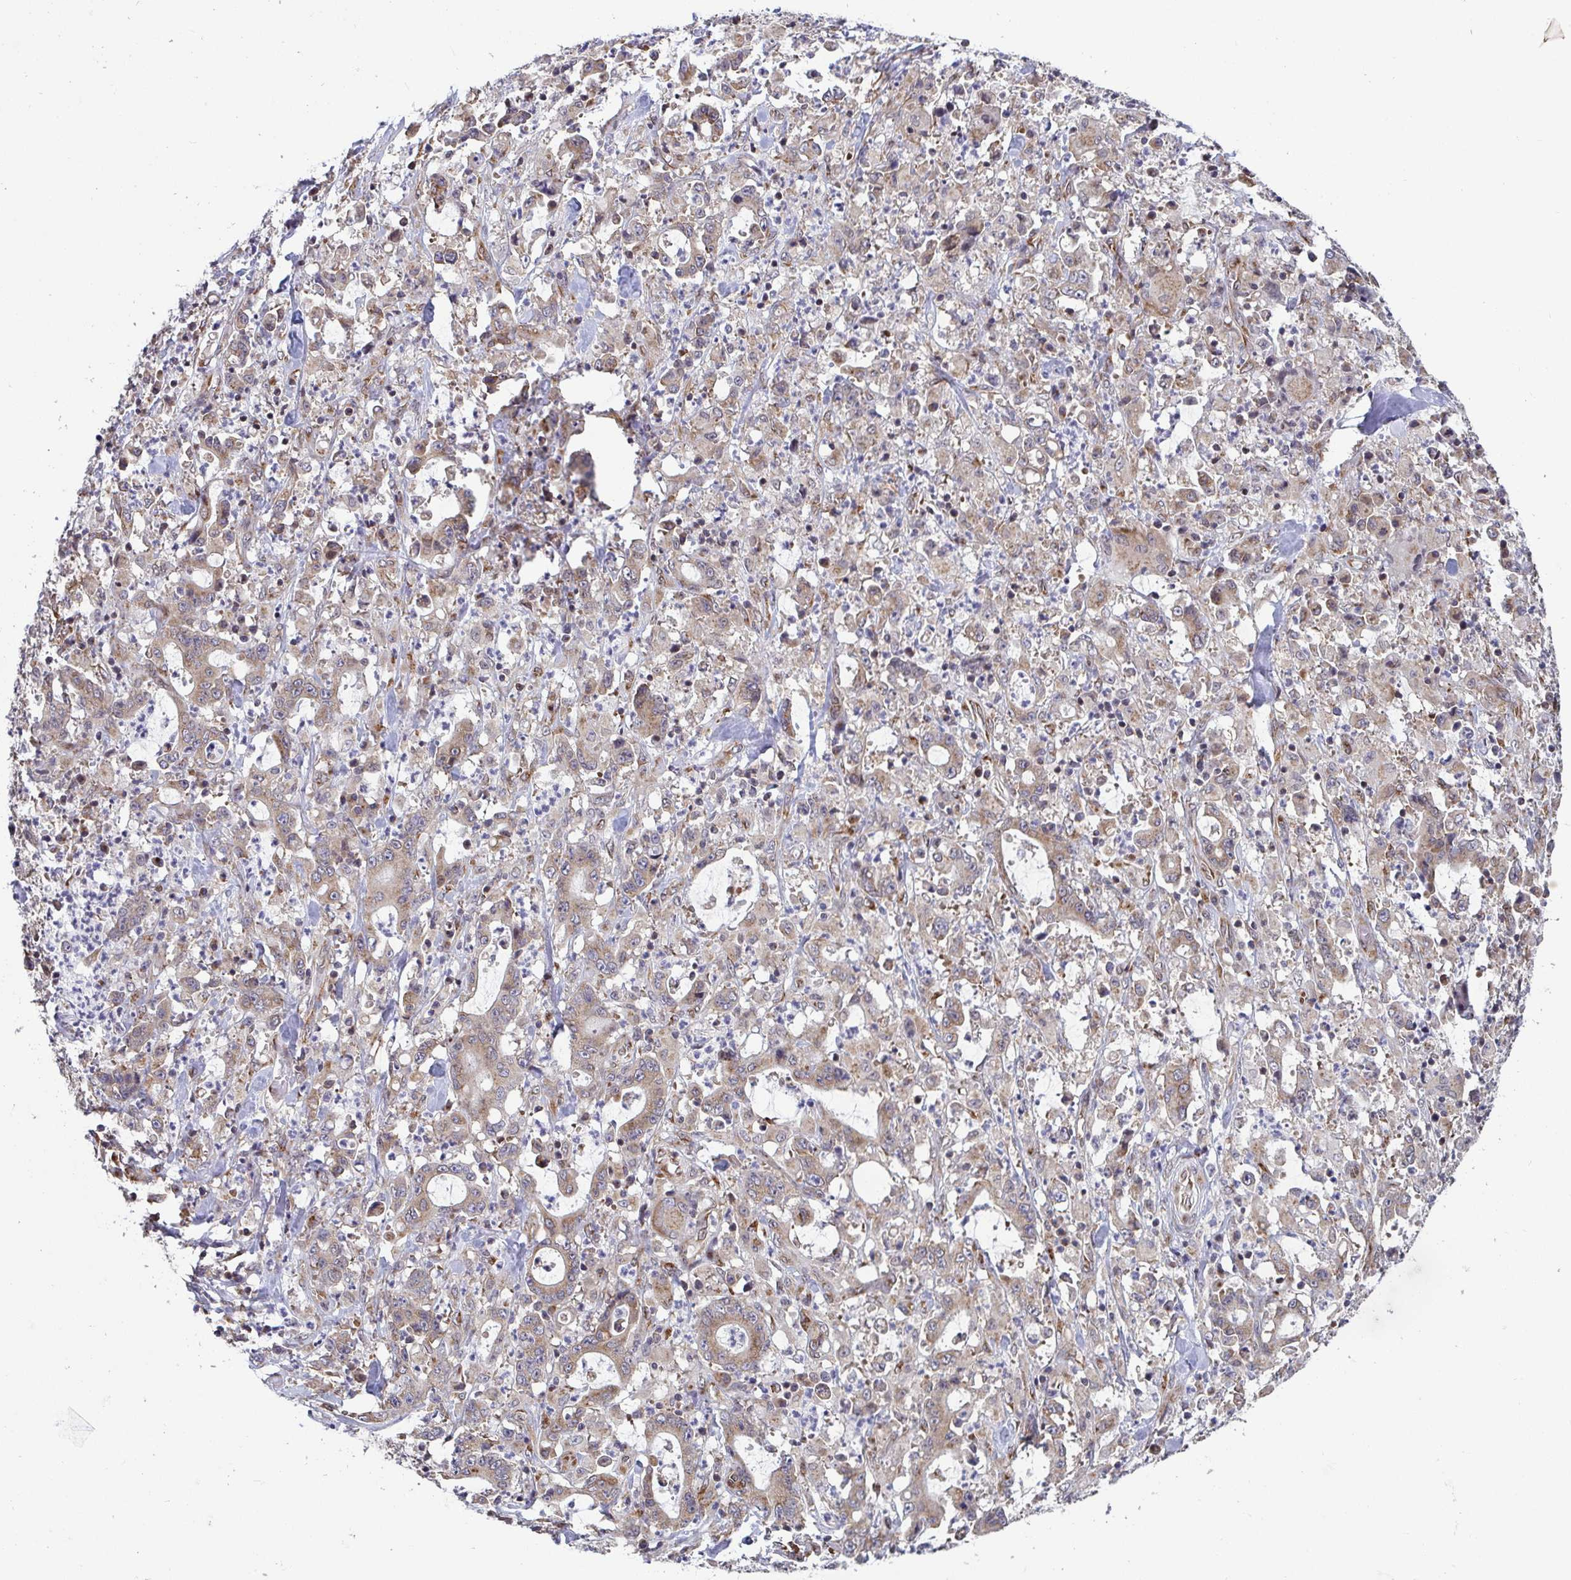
{"staining": {"intensity": "weak", "quantity": ">75%", "location": "cytoplasmic/membranous"}, "tissue": "stomach cancer", "cell_type": "Tumor cells", "image_type": "cancer", "snomed": [{"axis": "morphology", "description": "Adenocarcinoma, NOS"}, {"axis": "topography", "description": "Stomach, upper"}], "caption": "The micrograph exhibits a brown stain indicating the presence of a protein in the cytoplasmic/membranous of tumor cells in stomach adenocarcinoma.", "gene": "ATP5MJ", "patient": {"sex": "male", "age": 68}}